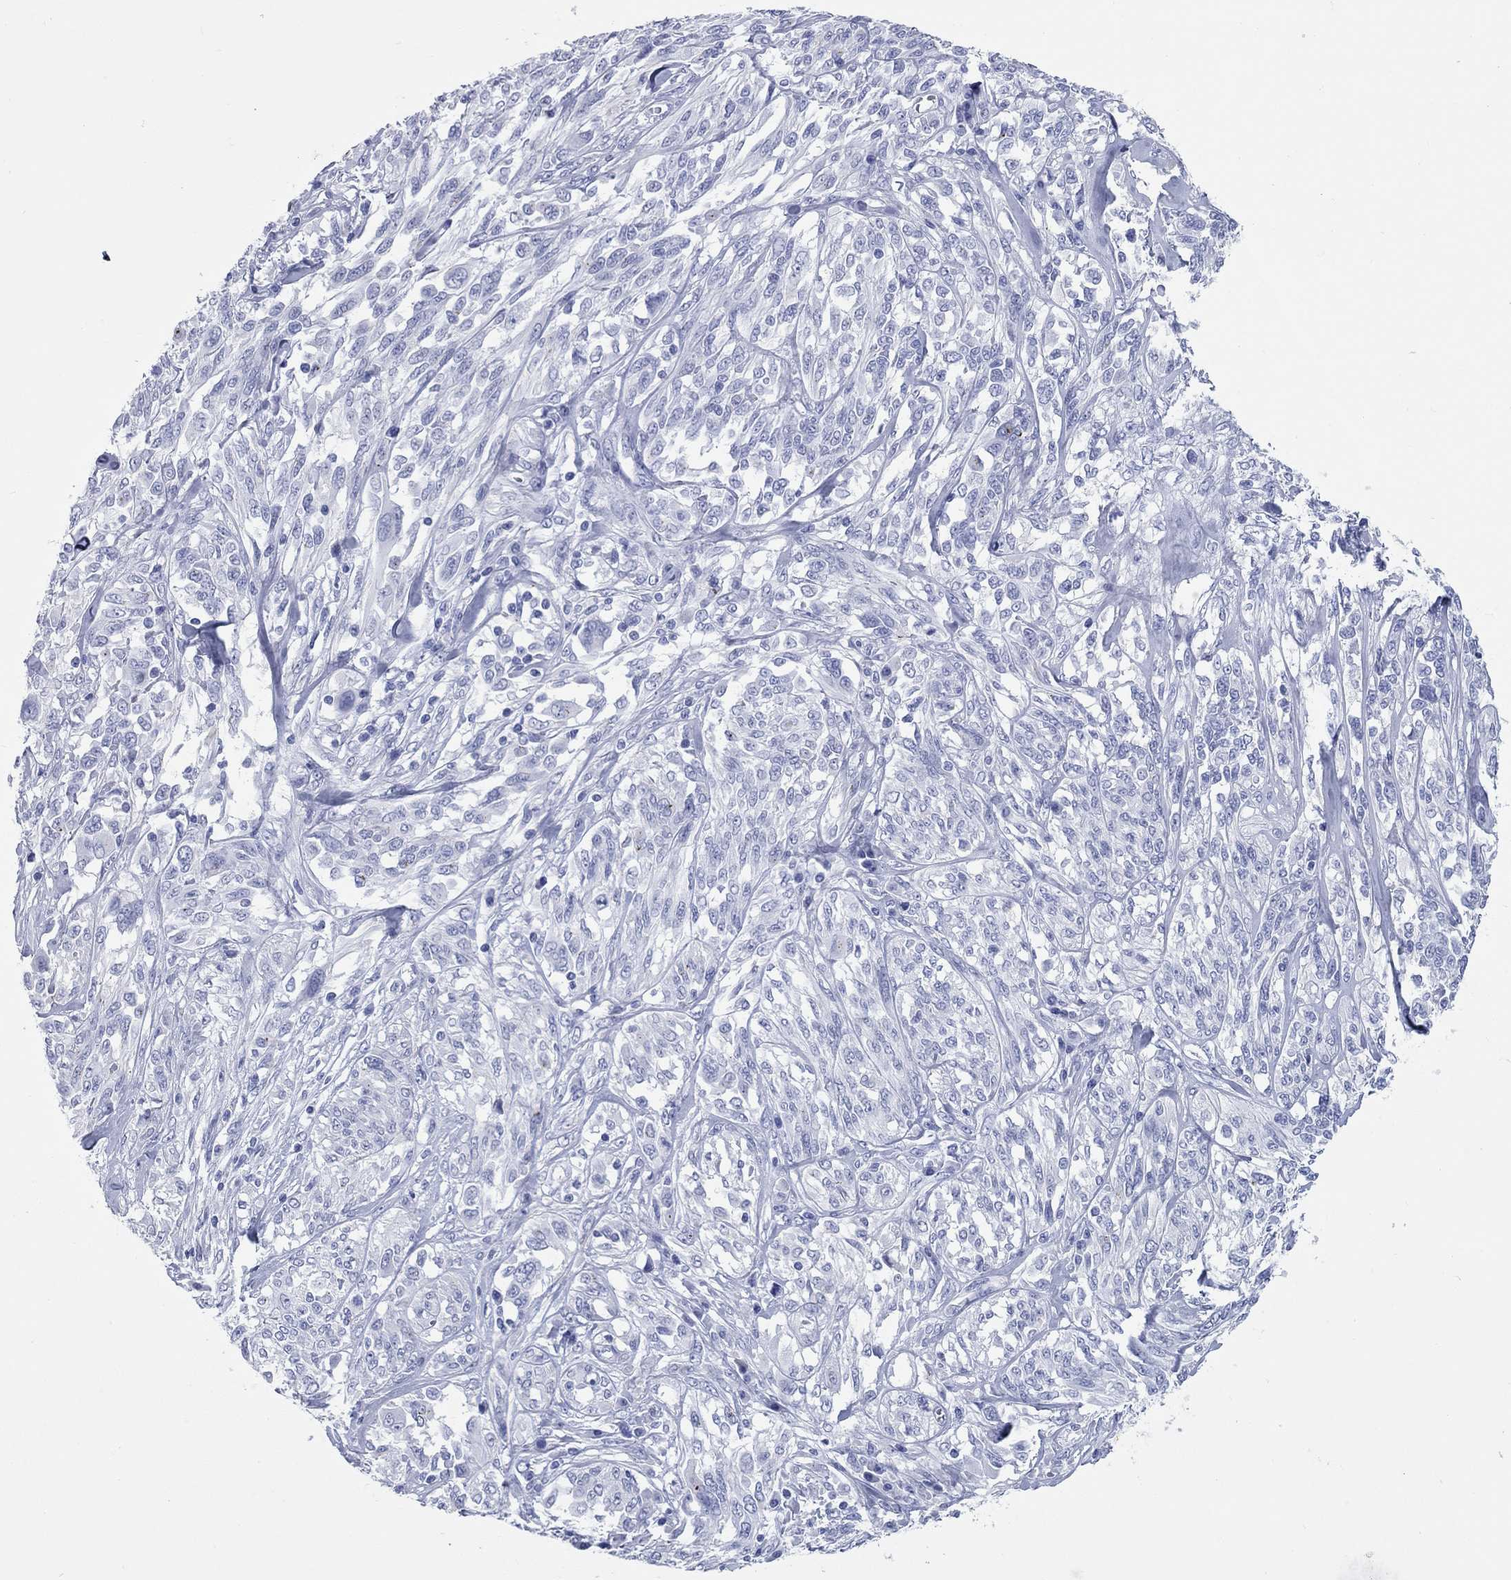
{"staining": {"intensity": "negative", "quantity": "none", "location": "none"}, "tissue": "melanoma", "cell_type": "Tumor cells", "image_type": "cancer", "snomed": [{"axis": "morphology", "description": "Malignant melanoma, NOS"}, {"axis": "topography", "description": "Skin"}], "caption": "Immunohistochemistry (IHC) of human melanoma displays no expression in tumor cells.", "gene": "CCNA1", "patient": {"sex": "female", "age": 91}}